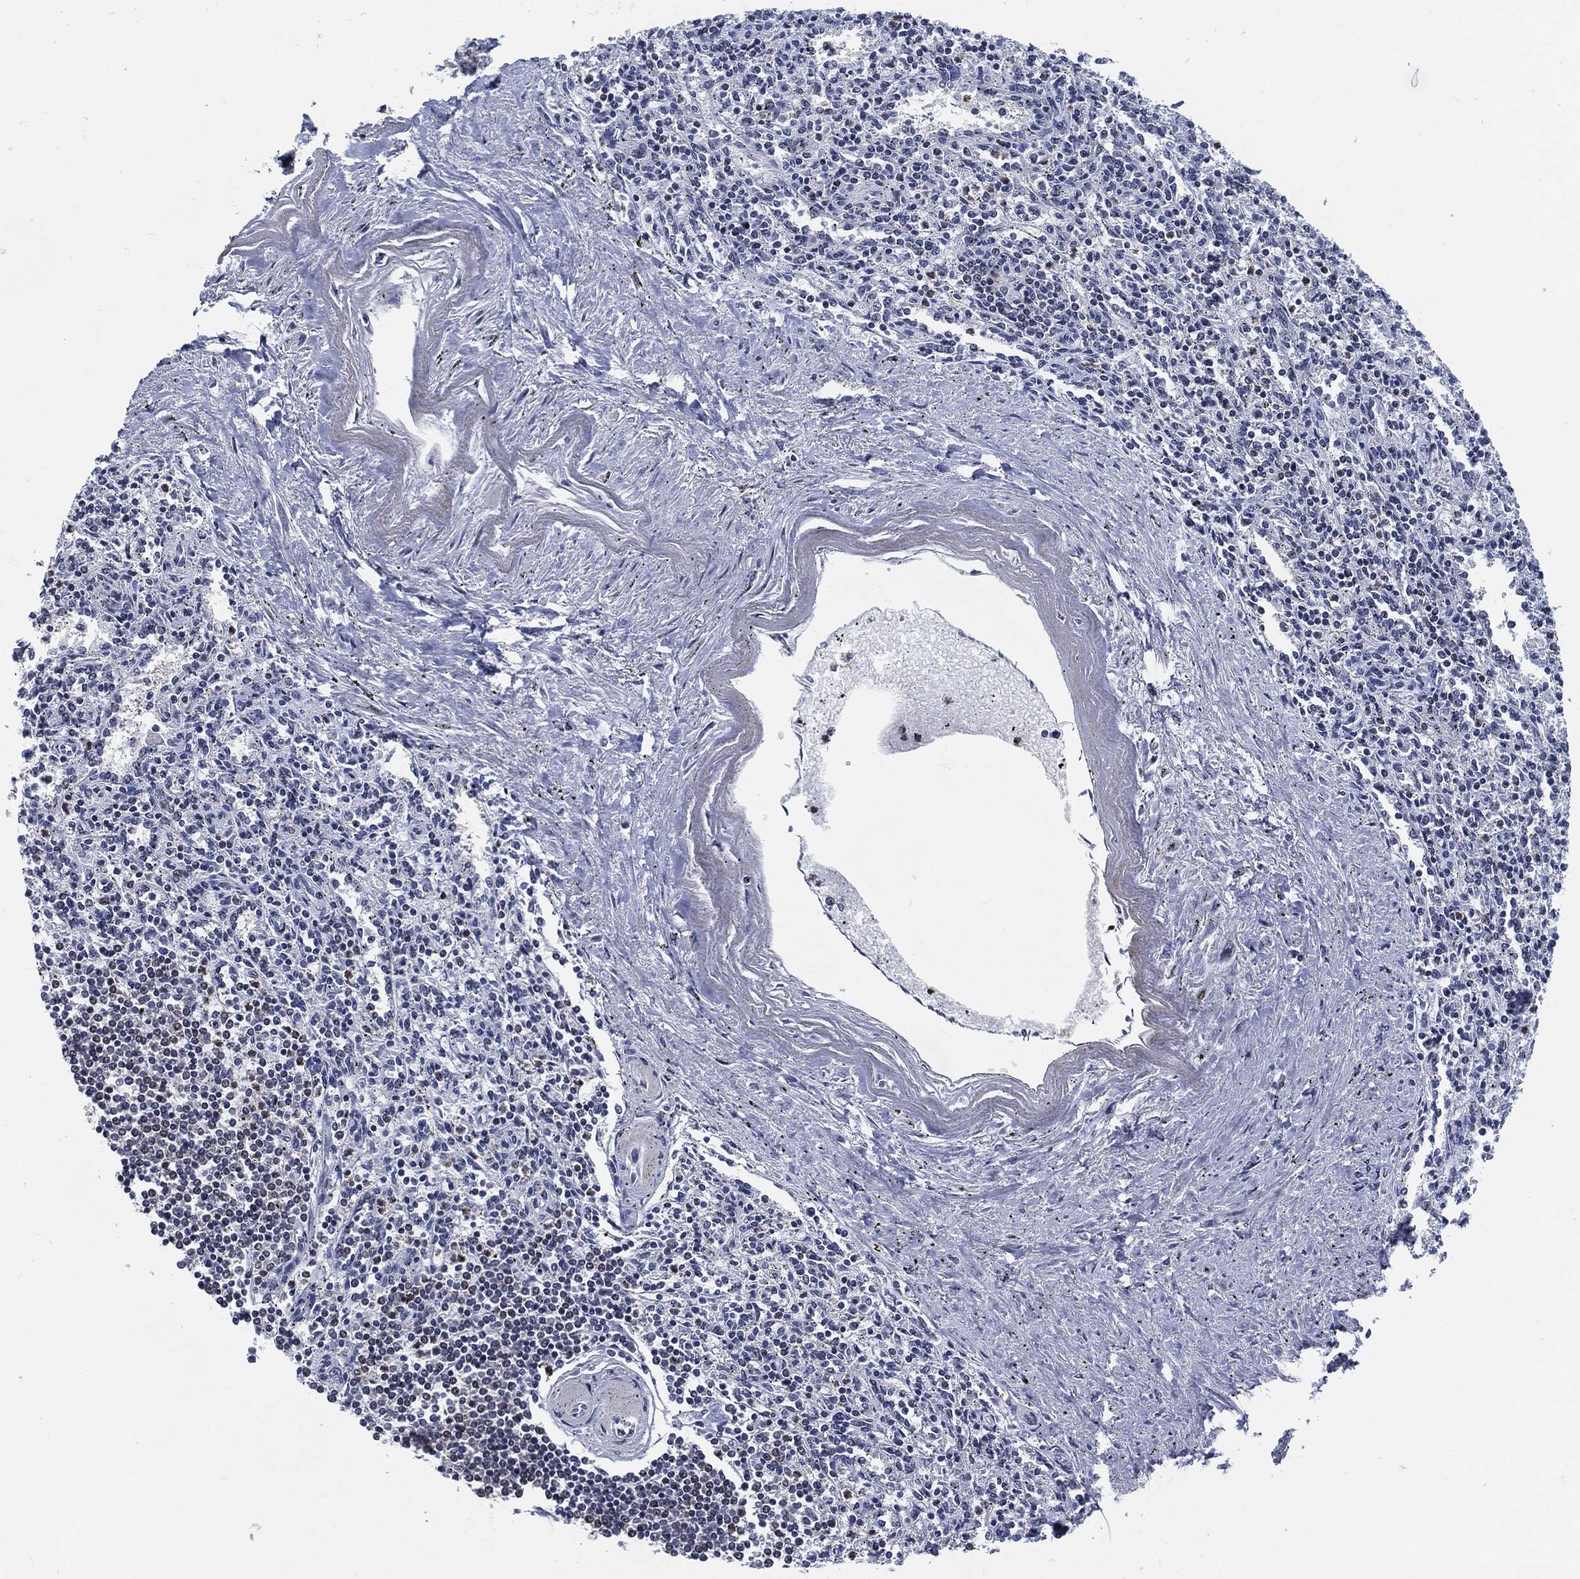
{"staining": {"intensity": "moderate", "quantity": "<25%", "location": "nuclear"}, "tissue": "spleen", "cell_type": "Cells in red pulp", "image_type": "normal", "snomed": [{"axis": "morphology", "description": "Normal tissue, NOS"}, {"axis": "topography", "description": "Spleen"}], "caption": "Benign spleen shows moderate nuclear expression in about <25% of cells in red pulp Immunohistochemistry (ihc) stains the protein in brown and the nuclei are stained blue..", "gene": "AKT2", "patient": {"sex": "male", "age": 69}}